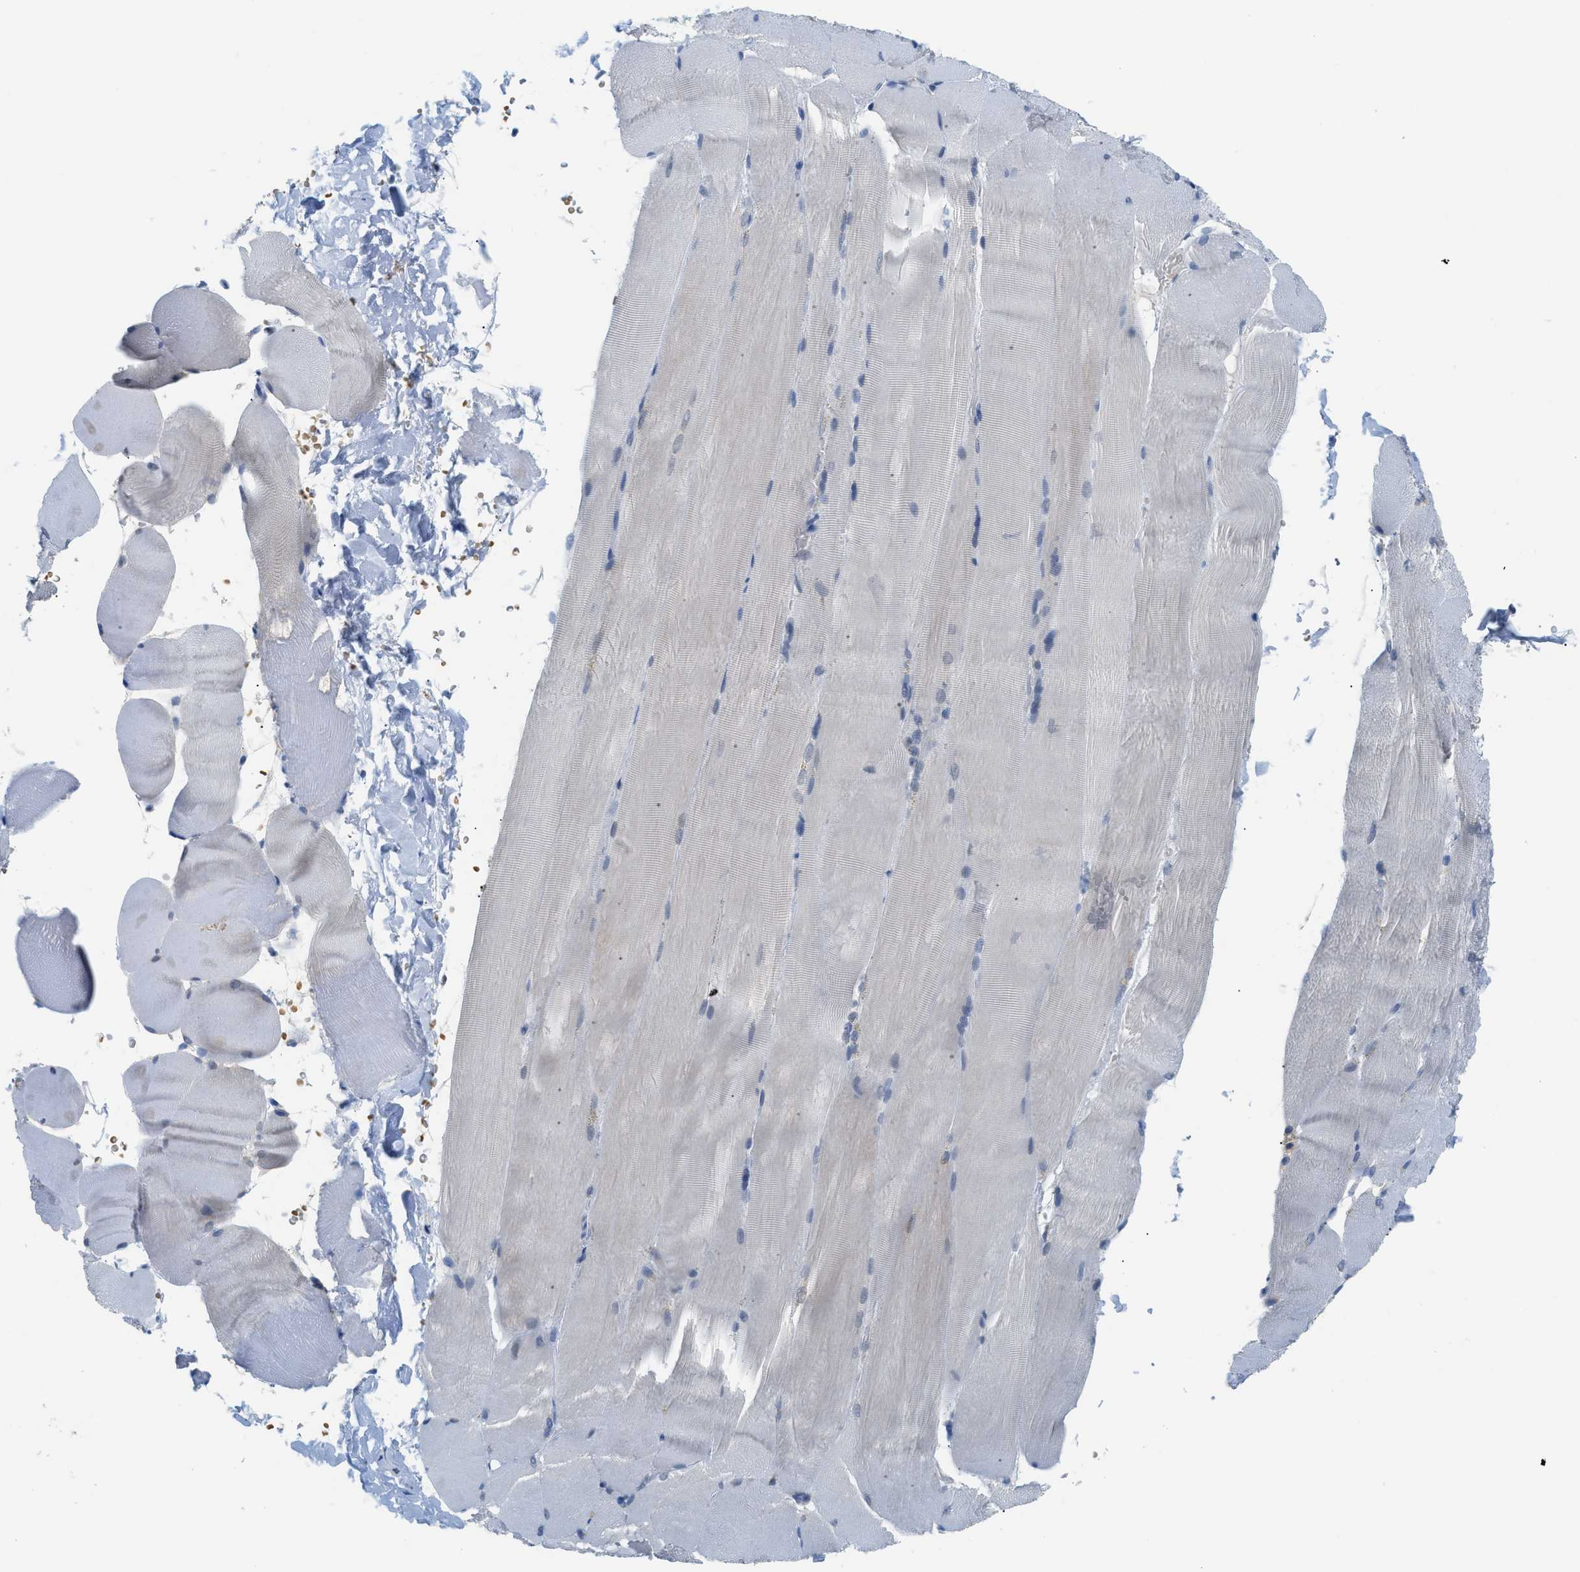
{"staining": {"intensity": "negative", "quantity": "none", "location": "none"}, "tissue": "skeletal muscle", "cell_type": "Myocytes", "image_type": "normal", "snomed": [{"axis": "morphology", "description": "Normal tissue, NOS"}, {"axis": "topography", "description": "Skin"}, {"axis": "topography", "description": "Skeletal muscle"}], "caption": "Myocytes show no significant expression in benign skeletal muscle.", "gene": "PSAT1", "patient": {"sex": "male", "age": 83}}